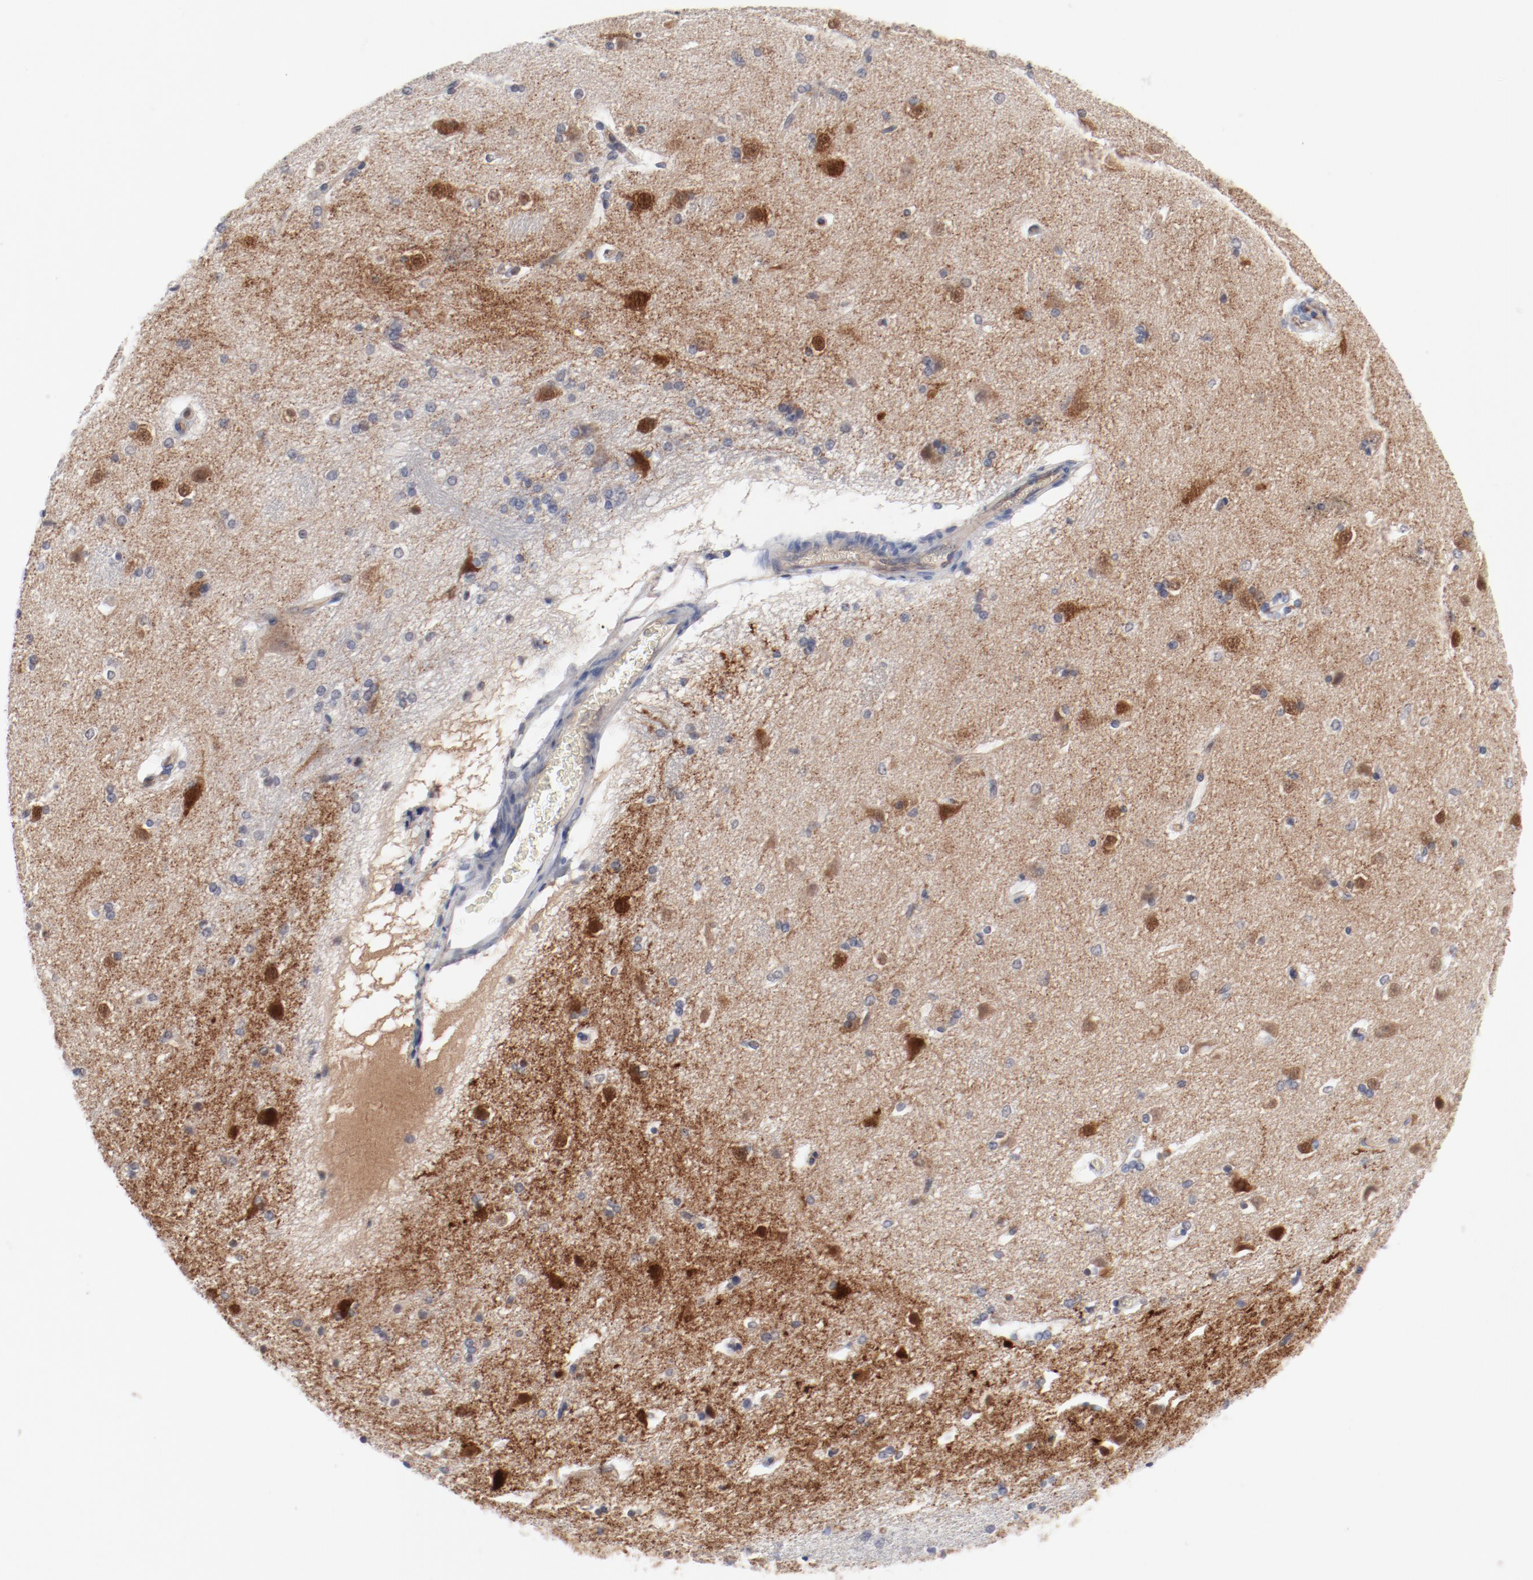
{"staining": {"intensity": "negative", "quantity": "none", "location": "none"}, "tissue": "caudate", "cell_type": "Glial cells", "image_type": "normal", "snomed": [{"axis": "morphology", "description": "Normal tissue, NOS"}, {"axis": "topography", "description": "Lateral ventricle wall"}], "caption": "Immunohistochemistry image of unremarkable caudate: caudate stained with DAB (3,3'-diaminobenzidine) displays no significant protein positivity in glial cells. Nuclei are stained in blue.", "gene": "SHANK3", "patient": {"sex": "female", "age": 19}}